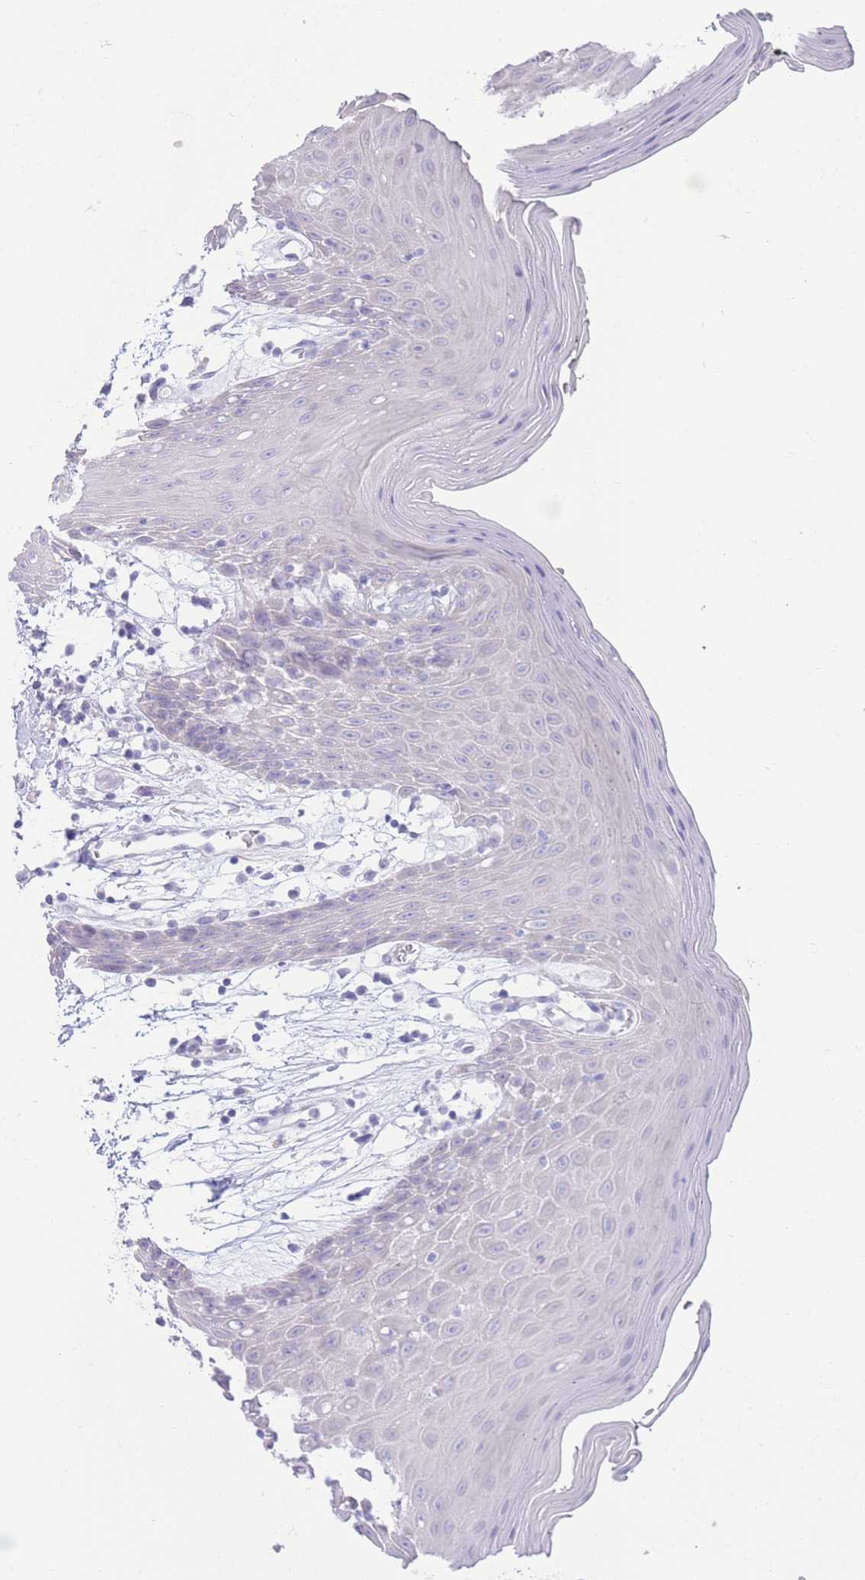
{"staining": {"intensity": "negative", "quantity": "none", "location": "none"}, "tissue": "oral mucosa", "cell_type": "Squamous epithelial cells", "image_type": "normal", "snomed": [{"axis": "morphology", "description": "Normal tissue, NOS"}, {"axis": "topography", "description": "Oral tissue"}, {"axis": "topography", "description": "Tounge, NOS"}], "caption": "IHC micrograph of normal oral mucosa stained for a protein (brown), which displays no positivity in squamous epithelial cells.", "gene": "FAH", "patient": {"sex": "female", "age": 59}}